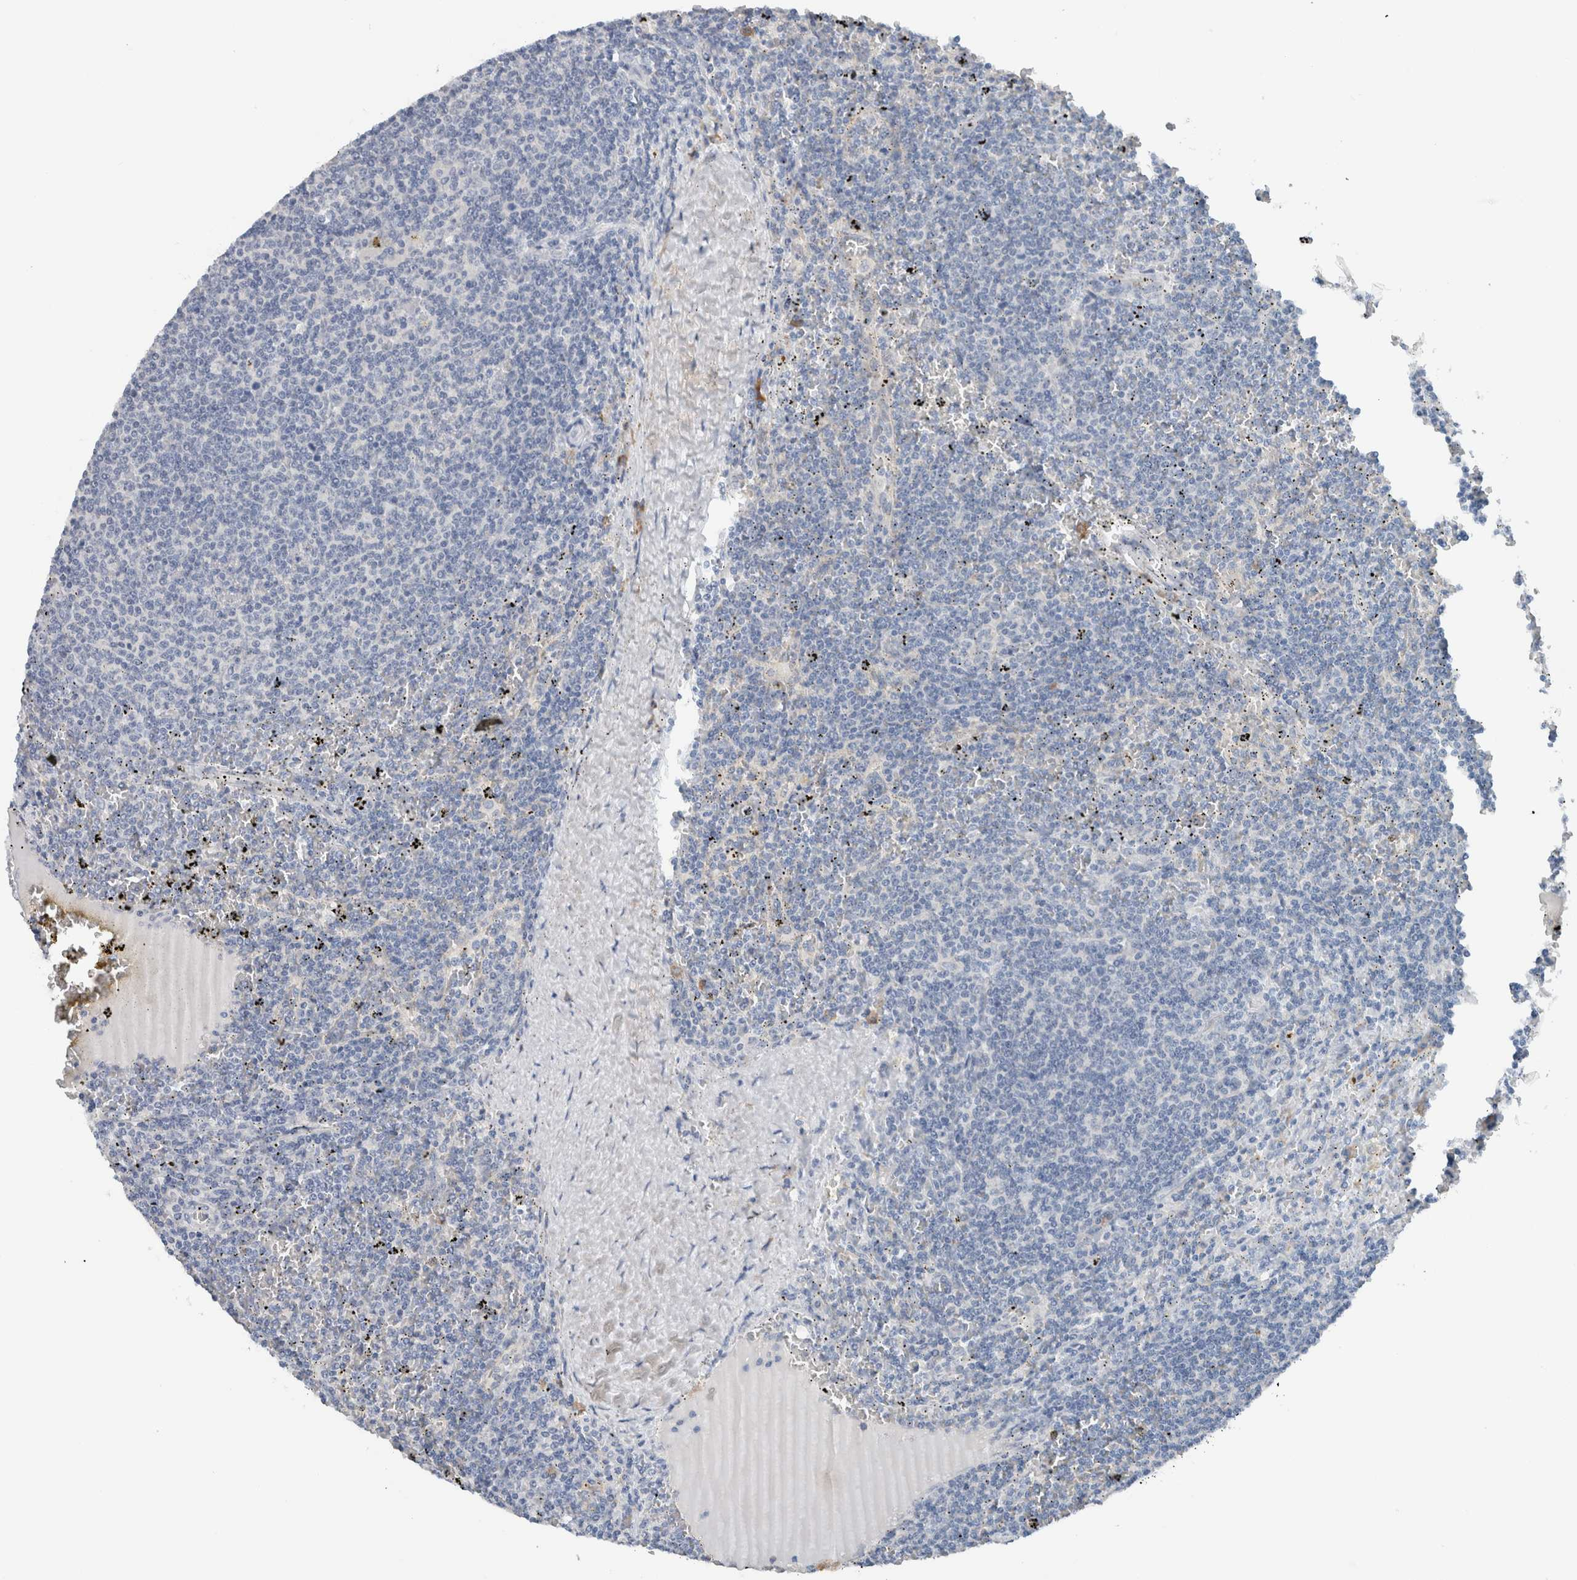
{"staining": {"intensity": "negative", "quantity": "none", "location": "none"}, "tissue": "lymphoma", "cell_type": "Tumor cells", "image_type": "cancer", "snomed": [{"axis": "morphology", "description": "Malignant lymphoma, non-Hodgkin's type, Low grade"}, {"axis": "topography", "description": "Spleen"}], "caption": "The image reveals no staining of tumor cells in lymphoma.", "gene": "DUOX1", "patient": {"sex": "female", "age": 50}}